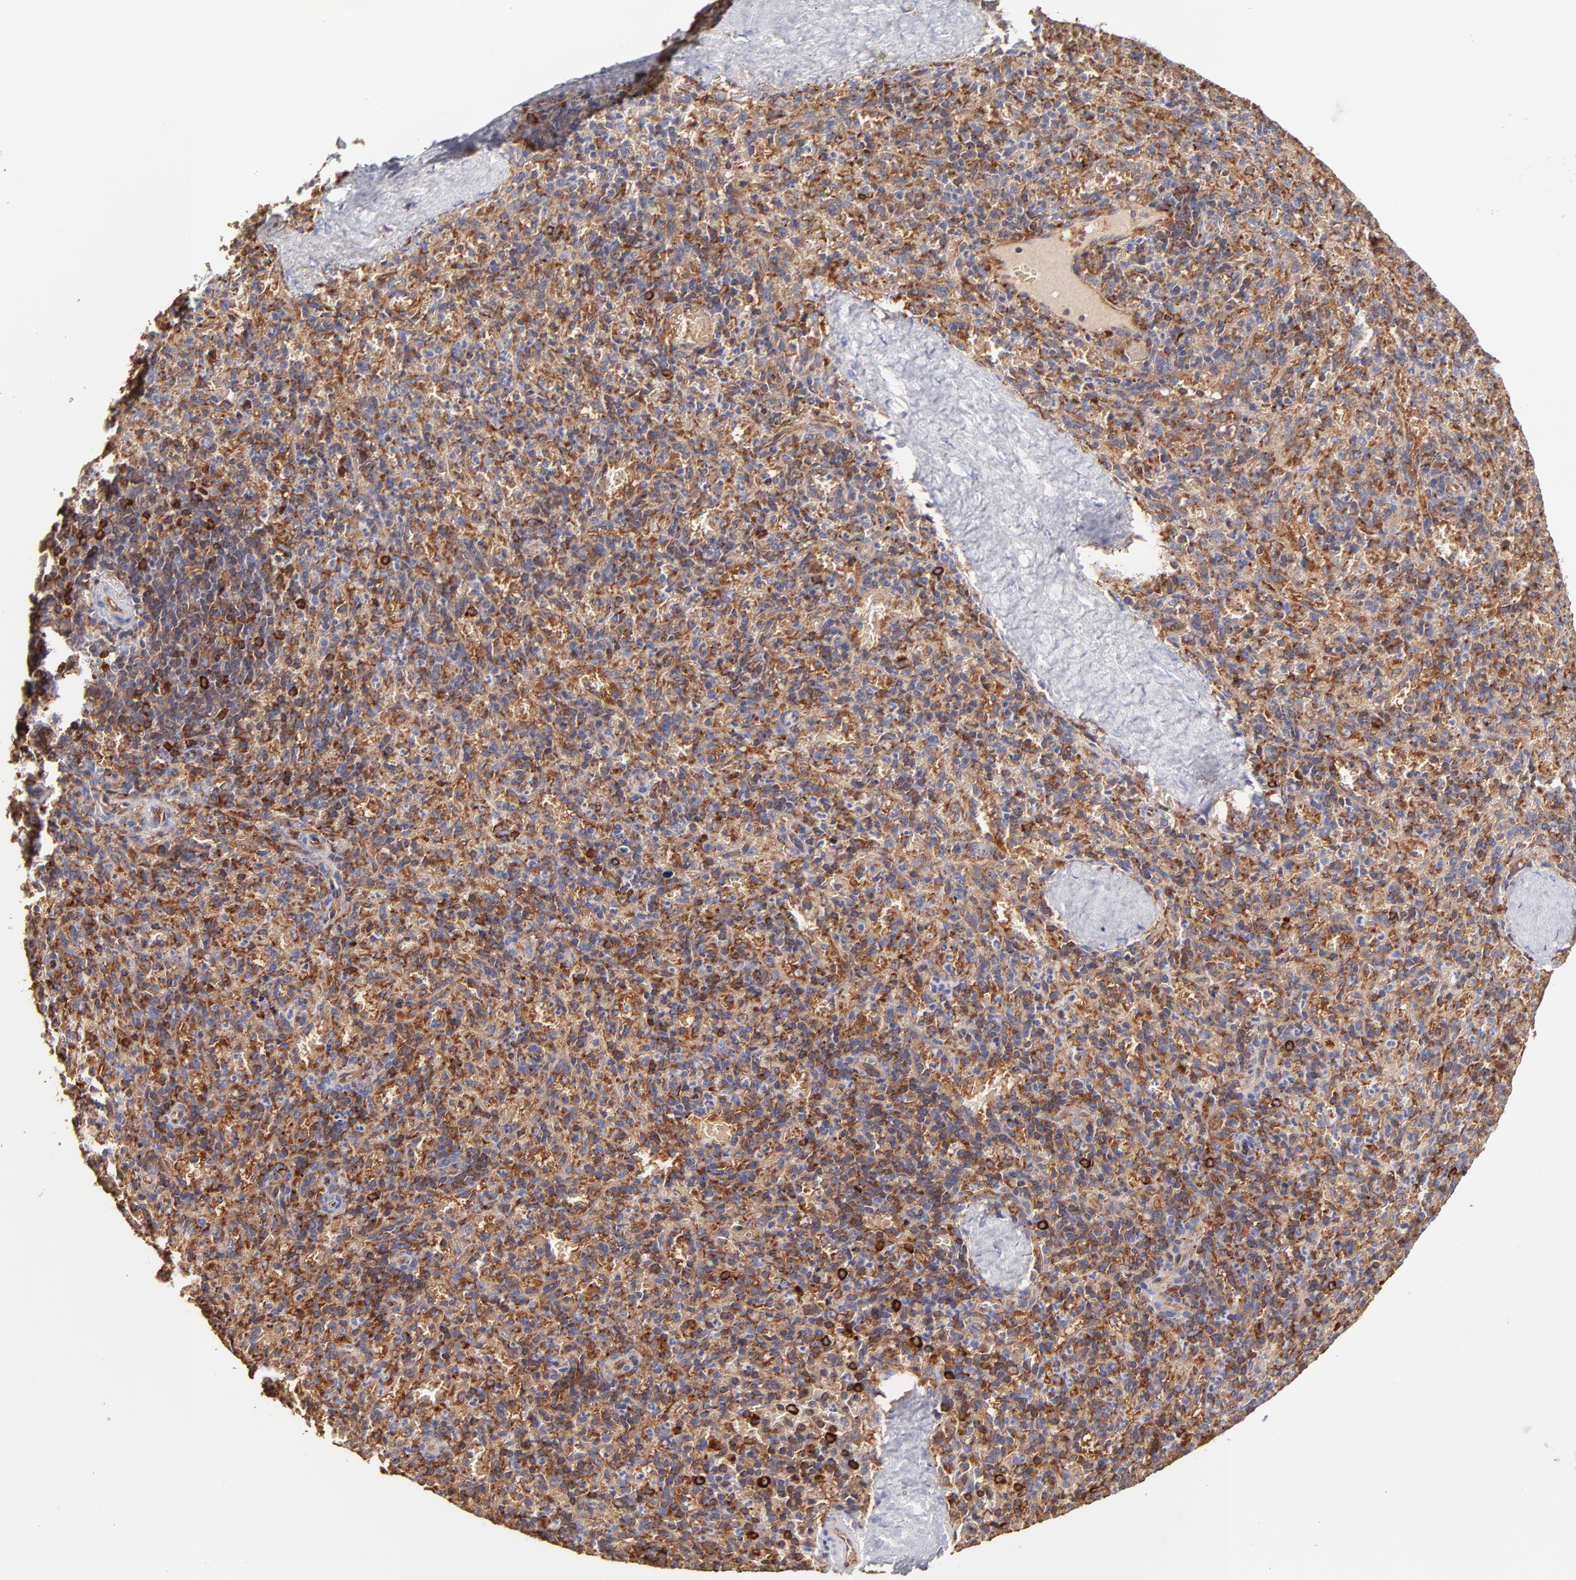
{"staining": {"intensity": "moderate", "quantity": ">75%", "location": "cytoplasmic/membranous"}, "tissue": "spleen", "cell_type": "Cells in red pulp", "image_type": "normal", "snomed": [{"axis": "morphology", "description": "Normal tissue, NOS"}, {"axis": "topography", "description": "Spleen"}], "caption": "A brown stain shows moderate cytoplasmic/membranous staining of a protein in cells in red pulp of benign spleen.", "gene": "CD2AP", "patient": {"sex": "female", "age": 50}}